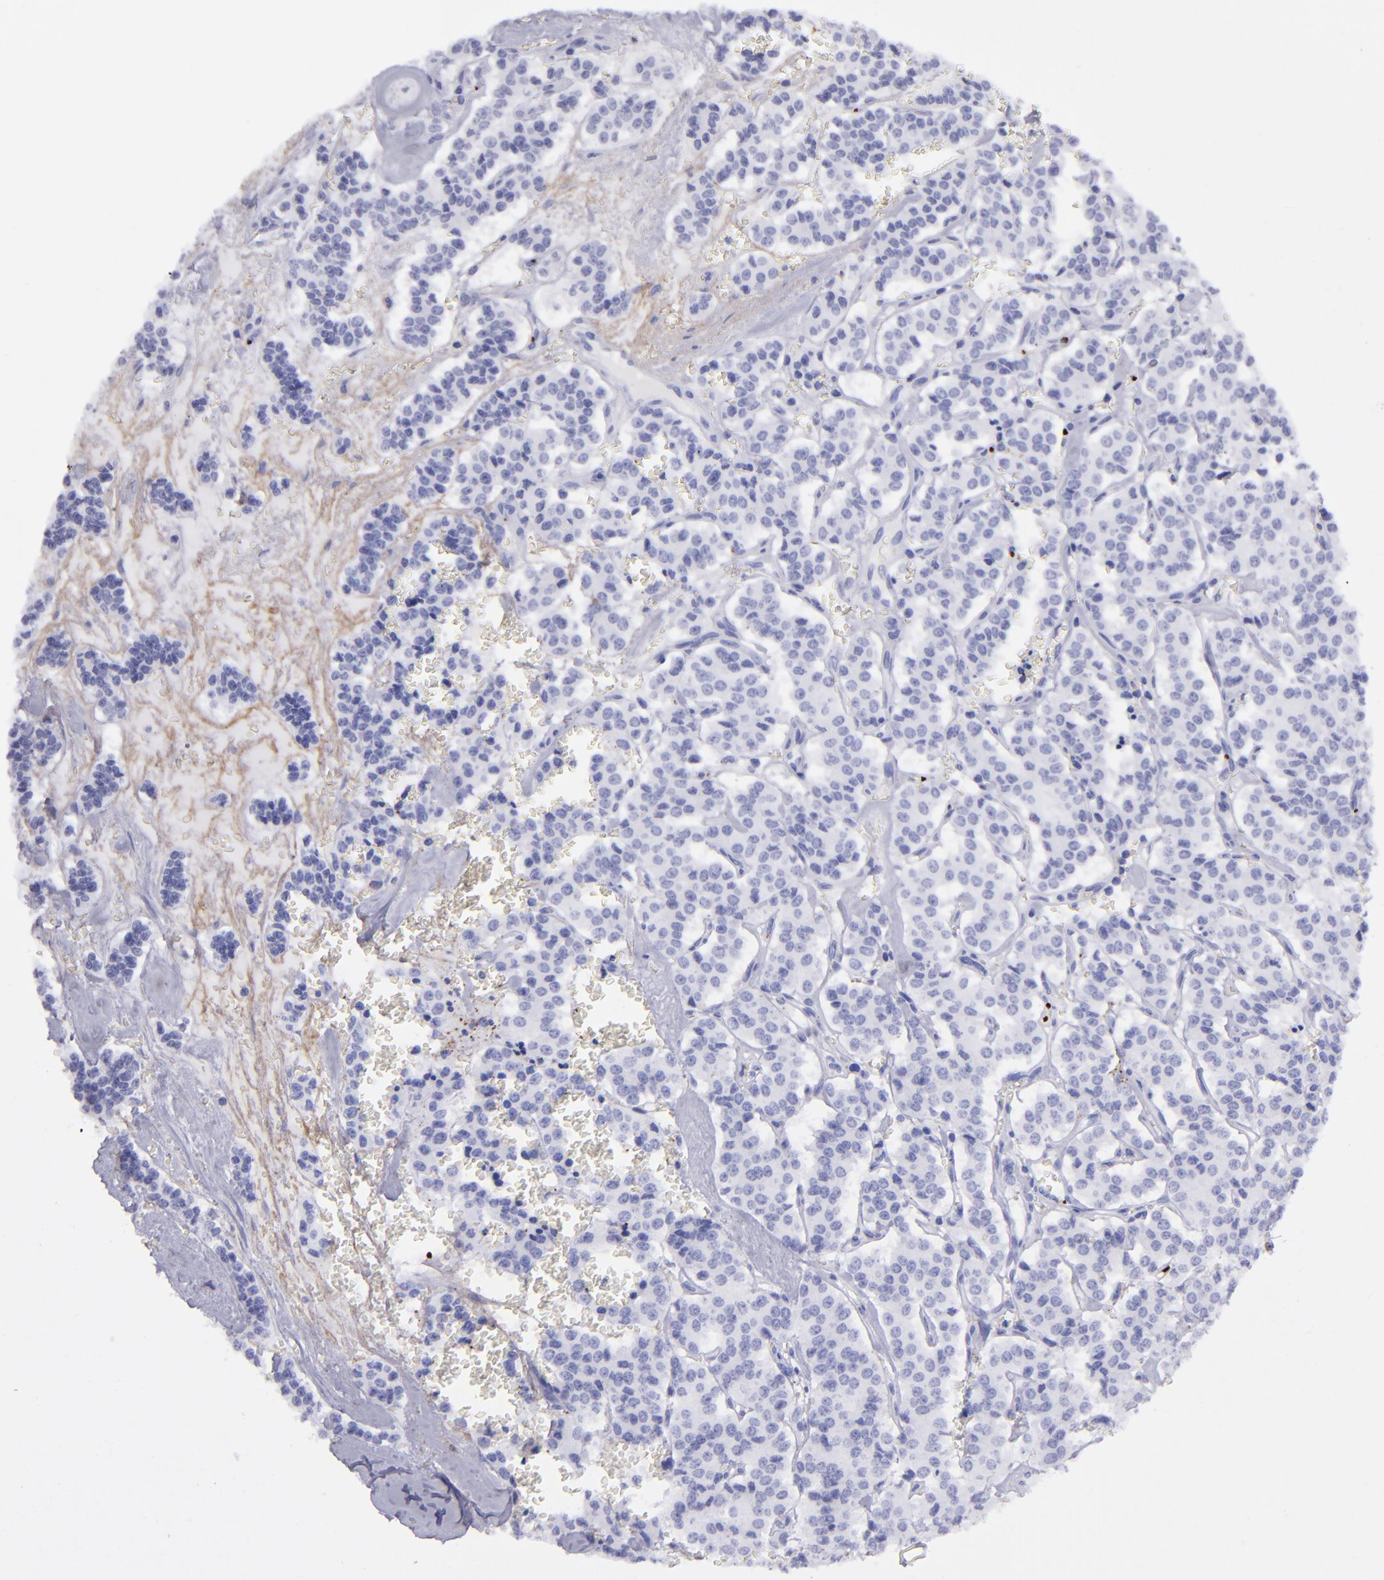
{"staining": {"intensity": "negative", "quantity": "none", "location": "none"}, "tissue": "carcinoid", "cell_type": "Tumor cells", "image_type": "cancer", "snomed": [{"axis": "morphology", "description": "Carcinoid, malignant, NOS"}, {"axis": "topography", "description": "Bronchus"}], "caption": "Protein analysis of carcinoid (malignant) reveals no significant positivity in tumor cells.", "gene": "EFCAB13", "patient": {"sex": "male", "age": 55}}